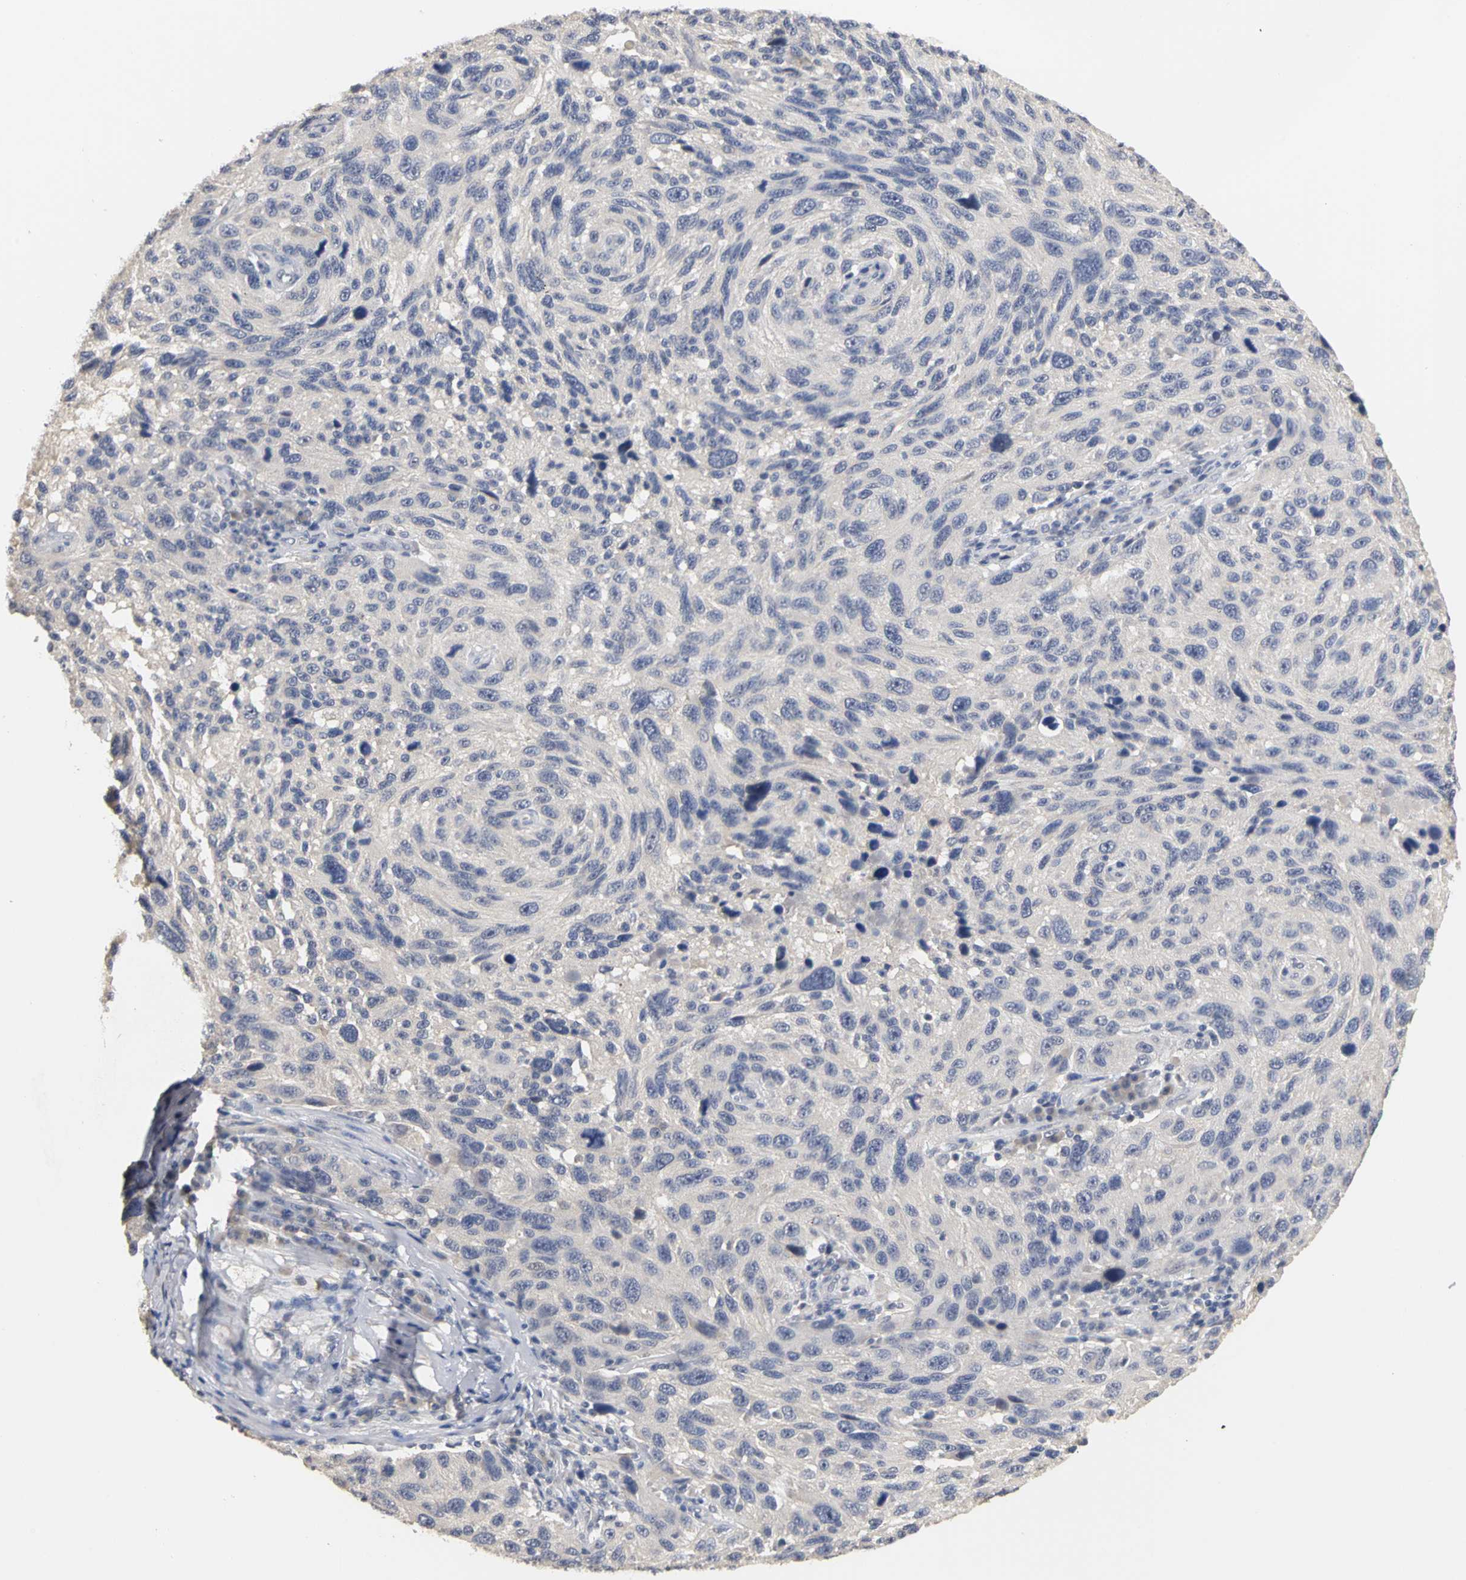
{"staining": {"intensity": "negative", "quantity": "none", "location": "none"}, "tissue": "melanoma", "cell_type": "Tumor cells", "image_type": "cancer", "snomed": [{"axis": "morphology", "description": "Malignant melanoma, NOS"}, {"axis": "topography", "description": "Skin"}], "caption": "This is an immunohistochemistry (IHC) image of malignant melanoma. There is no expression in tumor cells.", "gene": "PGR", "patient": {"sex": "male", "age": 53}}